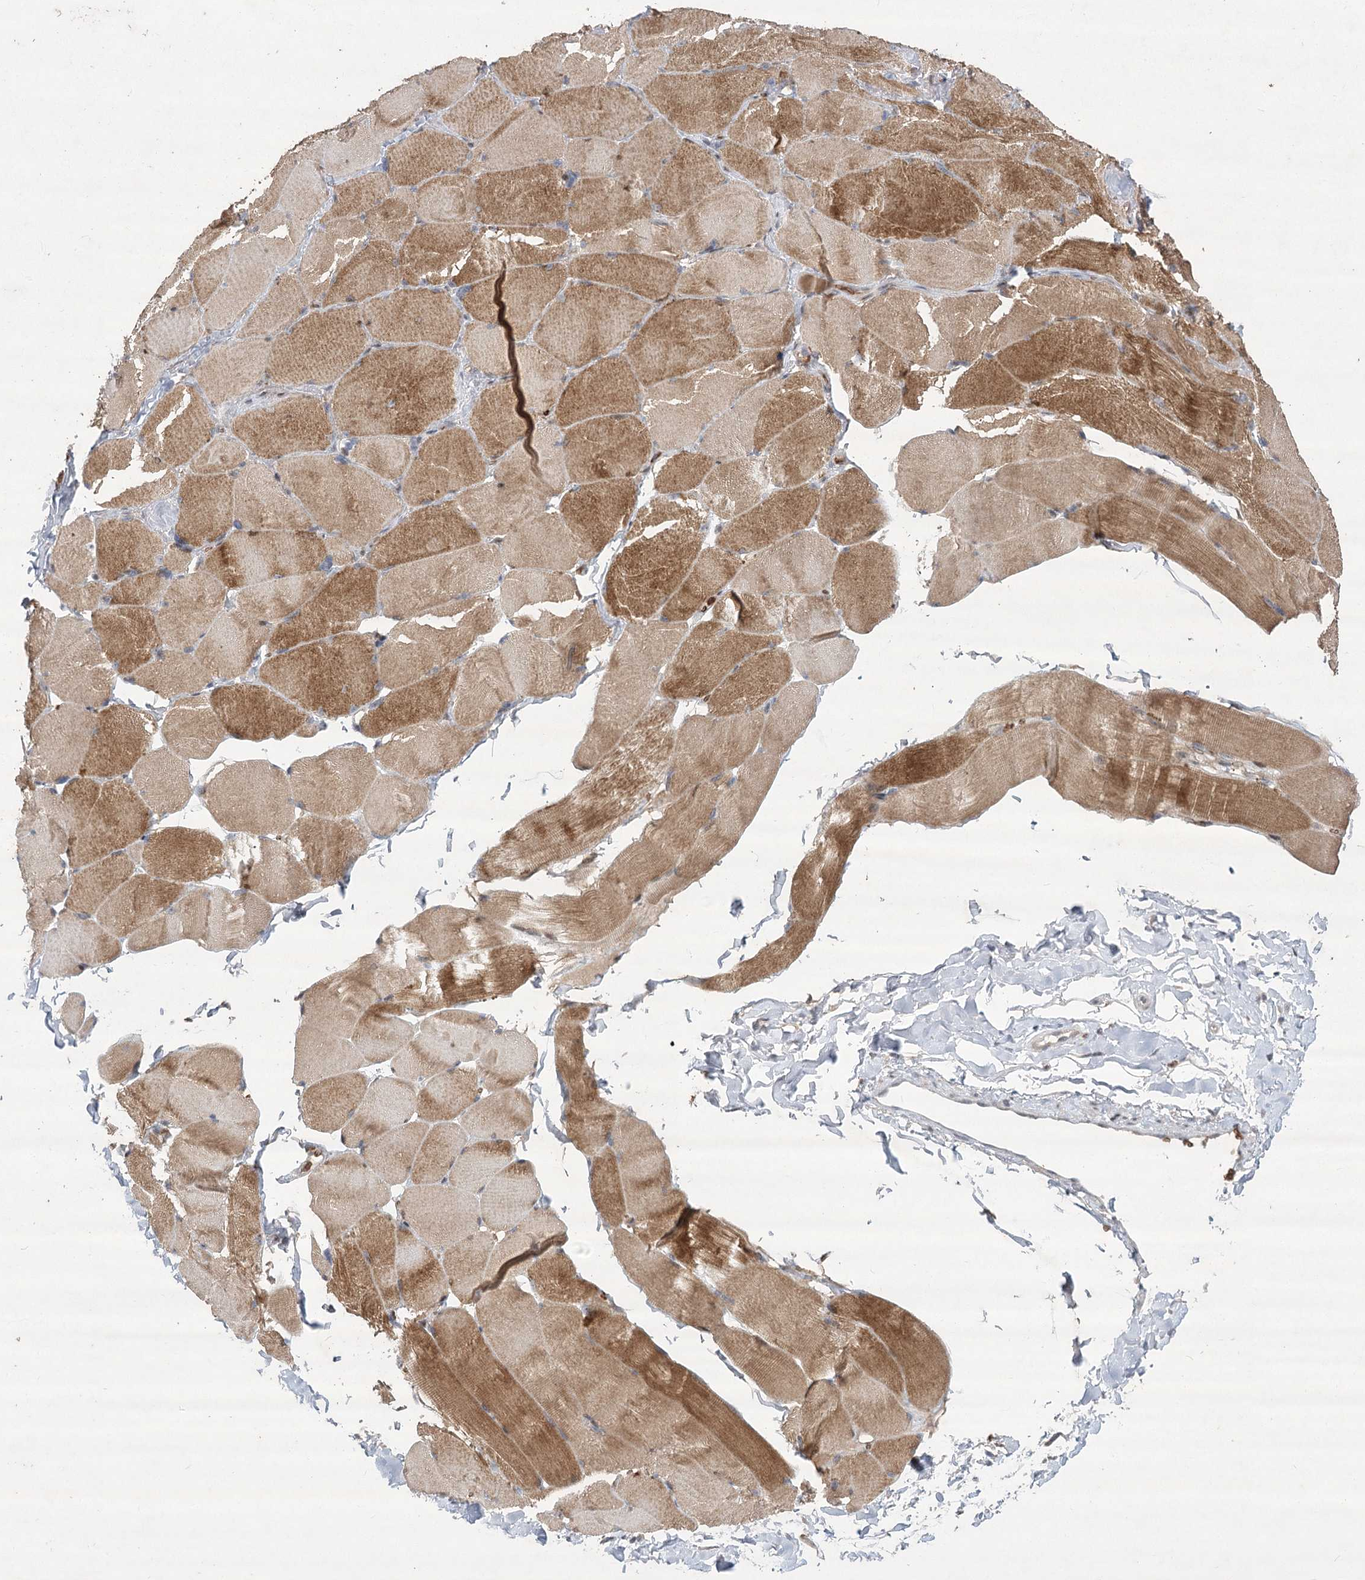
{"staining": {"intensity": "strong", "quantity": "25%-75%", "location": "cytoplasmic/membranous"}, "tissue": "skeletal muscle", "cell_type": "Myocytes", "image_type": "normal", "snomed": [{"axis": "morphology", "description": "Normal tissue, NOS"}, {"axis": "topography", "description": "Skin"}, {"axis": "topography", "description": "Skeletal muscle"}], "caption": "The immunohistochemical stain shows strong cytoplasmic/membranous expression in myocytes of normal skeletal muscle.", "gene": "NSMCE4A", "patient": {"sex": "male", "age": 83}}